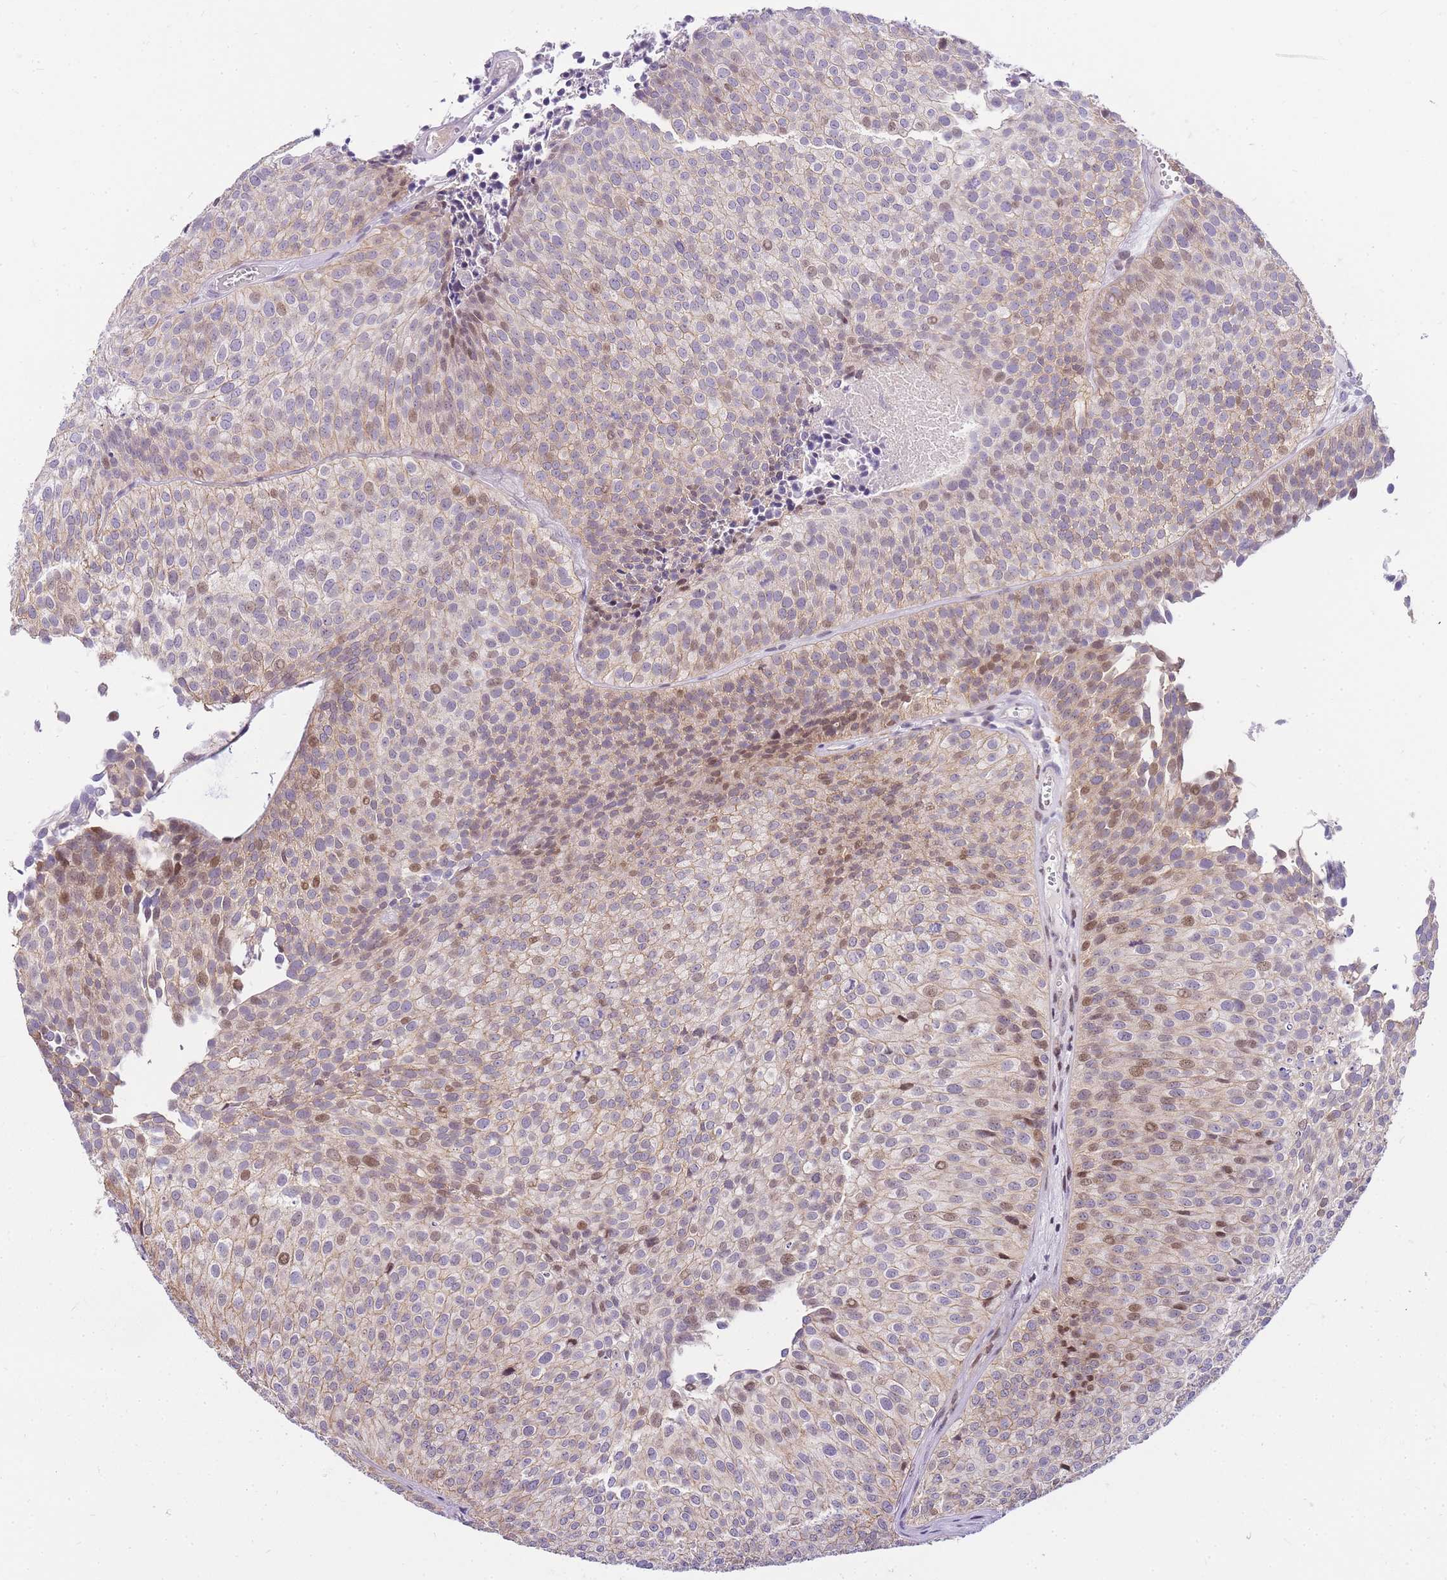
{"staining": {"intensity": "moderate", "quantity": "<25%", "location": "nuclear"}, "tissue": "urothelial cancer", "cell_type": "Tumor cells", "image_type": "cancer", "snomed": [{"axis": "morphology", "description": "Urothelial carcinoma, Low grade"}, {"axis": "topography", "description": "Urinary bladder"}], "caption": "Immunohistochemistry (IHC) (DAB) staining of urothelial cancer demonstrates moderate nuclear protein staining in approximately <25% of tumor cells.", "gene": "CLBA1", "patient": {"sex": "male", "age": 84}}